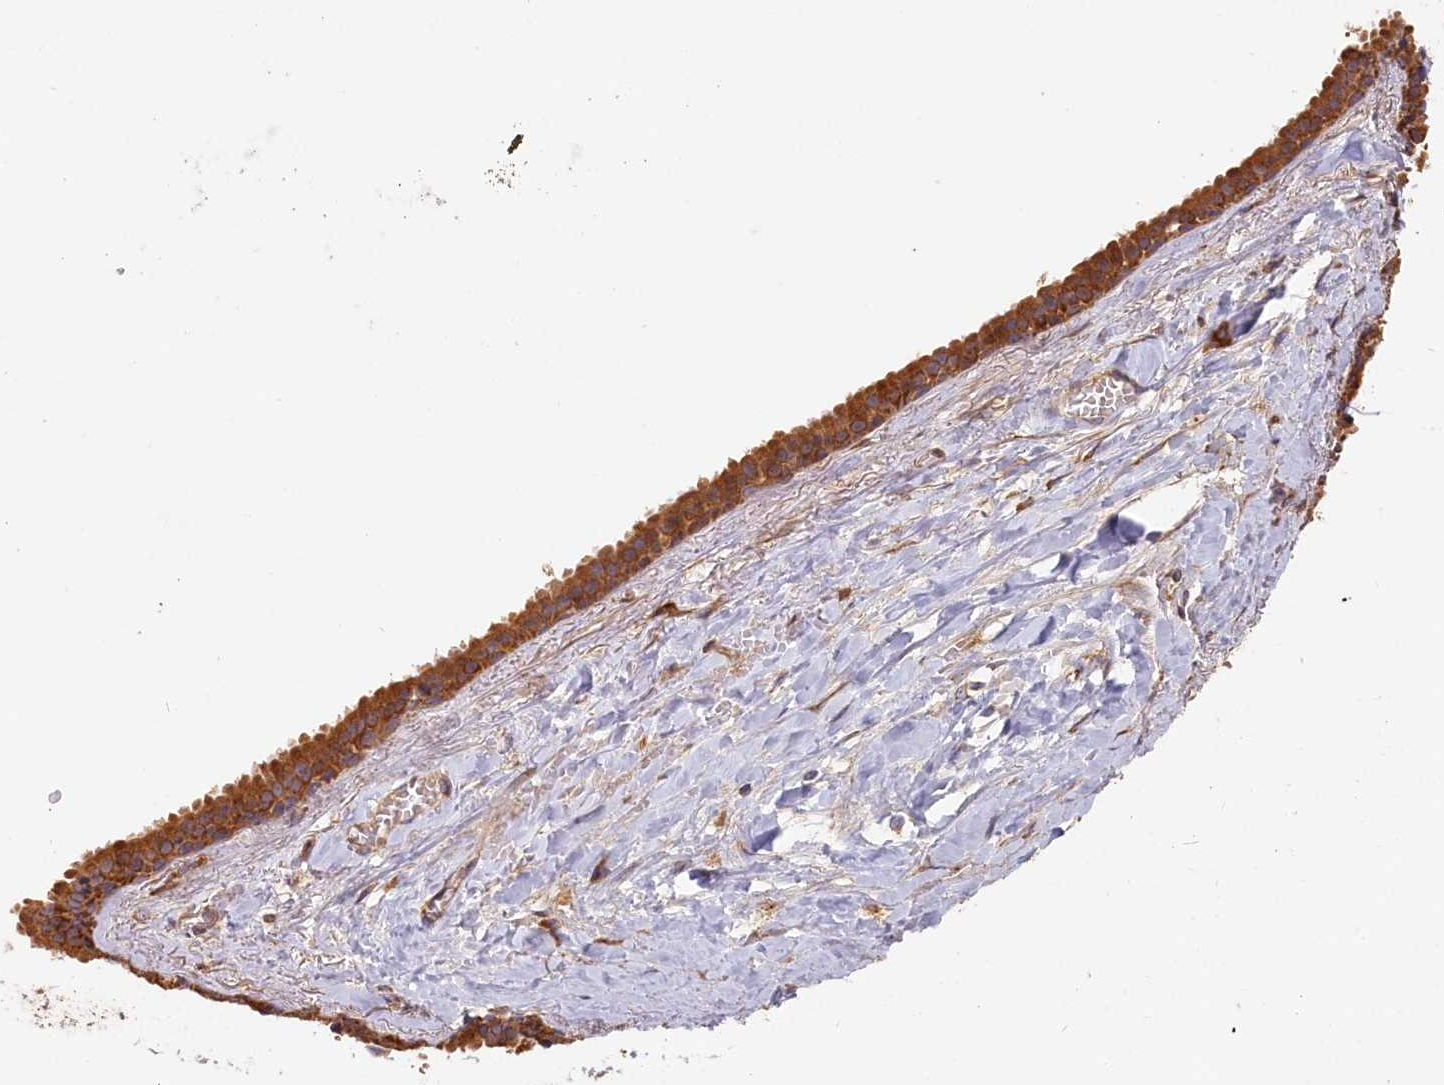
{"staining": {"intensity": "negative", "quantity": "none", "location": "none"}, "tissue": "adipose tissue", "cell_type": "Adipocytes", "image_type": "normal", "snomed": [{"axis": "morphology", "description": "Normal tissue, NOS"}, {"axis": "topography", "description": "Salivary gland"}, {"axis": "topography", "description": "Peripheral nerve tissue"}], "caption": "Adipocytes show no significant positivity in unremarkable adipose tissue. The staining is performed using DAB brown chromogen with nuclei counter-stained in using hematoxylin.", "gene": "CEP44", "patient": {"sex": "male", "age": 62}}